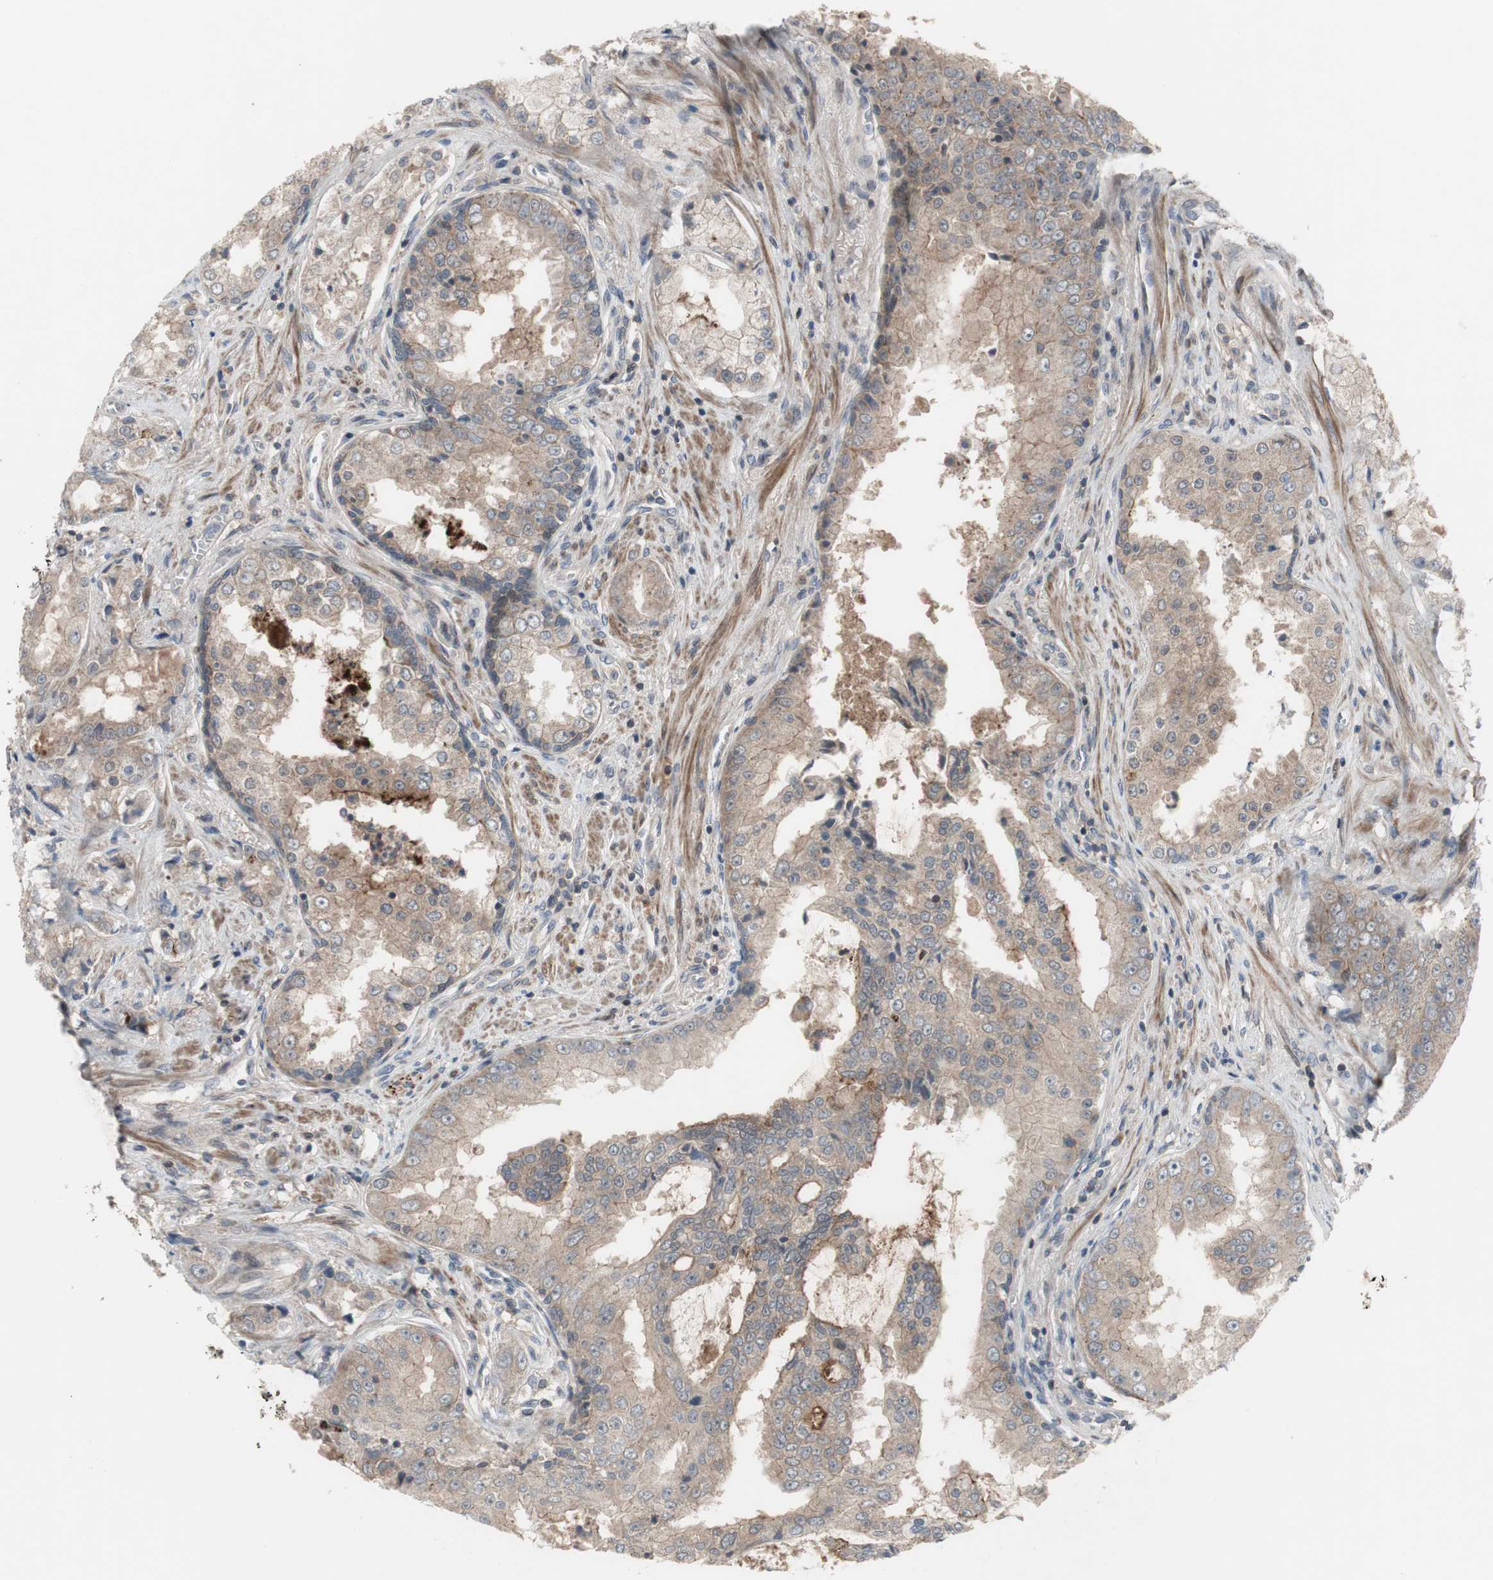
{"staining": {"intensity": "weak", "quantity": ">75%", "location": "cytoplasmic/membranous"}, "tissue": "prostate cancer", "cell_type": "Tumor cells", "image_type": "cancer", "snomed": [{"axis": "morphology", "description": "Adenocarcinoma, High grade"}, {"axis": "topography", "description": "Prostate"}], "caption": "A high-resolution micrograph shows immunohistochemistry (IHC) staining of prostate cancer, which demonstrates weak cytoplasmic/membranous positivity in approximately >75% of tumor cells. Using DAB (brown) and hematoxylin (blue) stains, captured at high magnification using brightfield microscopy.", "gene": "OAZ1", "patient": {"sex": "male", "age": 73}}